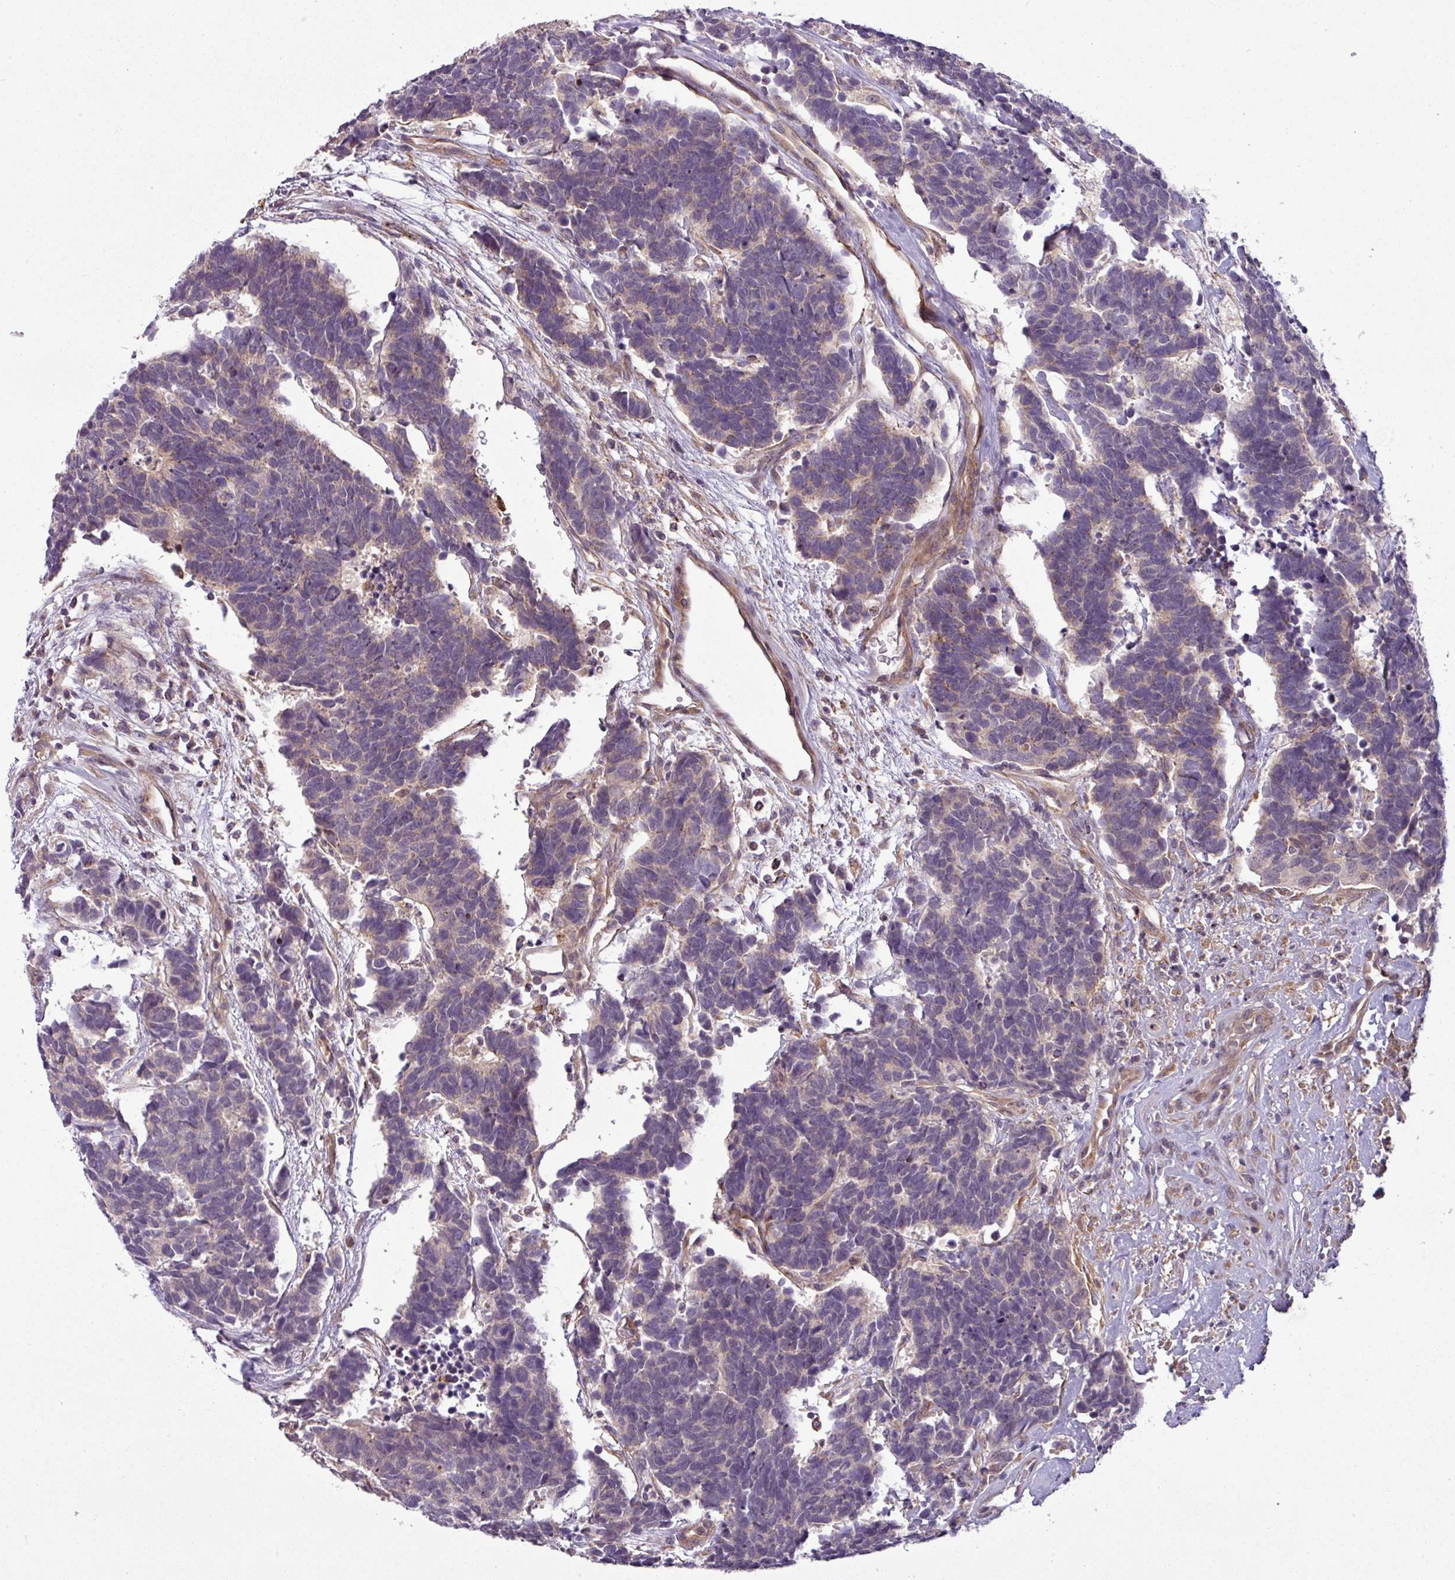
{"staining": {"intensity": "negative", "quantity": "none", "location": "none"}, "tissue": "carcinoid", "cell_type": "Tumor cells", "image_type": "cancer", "snomed": [{"axis": "morphology", "description": "Carcinoma, NOS"}, {"axis": "morphology", "description": "Carcinoid, malignant, NOS"}, {"axis": "topography", "description": "Urinary bladder"}], "caption": "This is a histopathology image of immunohistochemistry (IHC) staining of carcinoid, which shows no expression in tumor cells.", "gene": "ZNF35", "patient": {"sex": "male", "age": 57}}